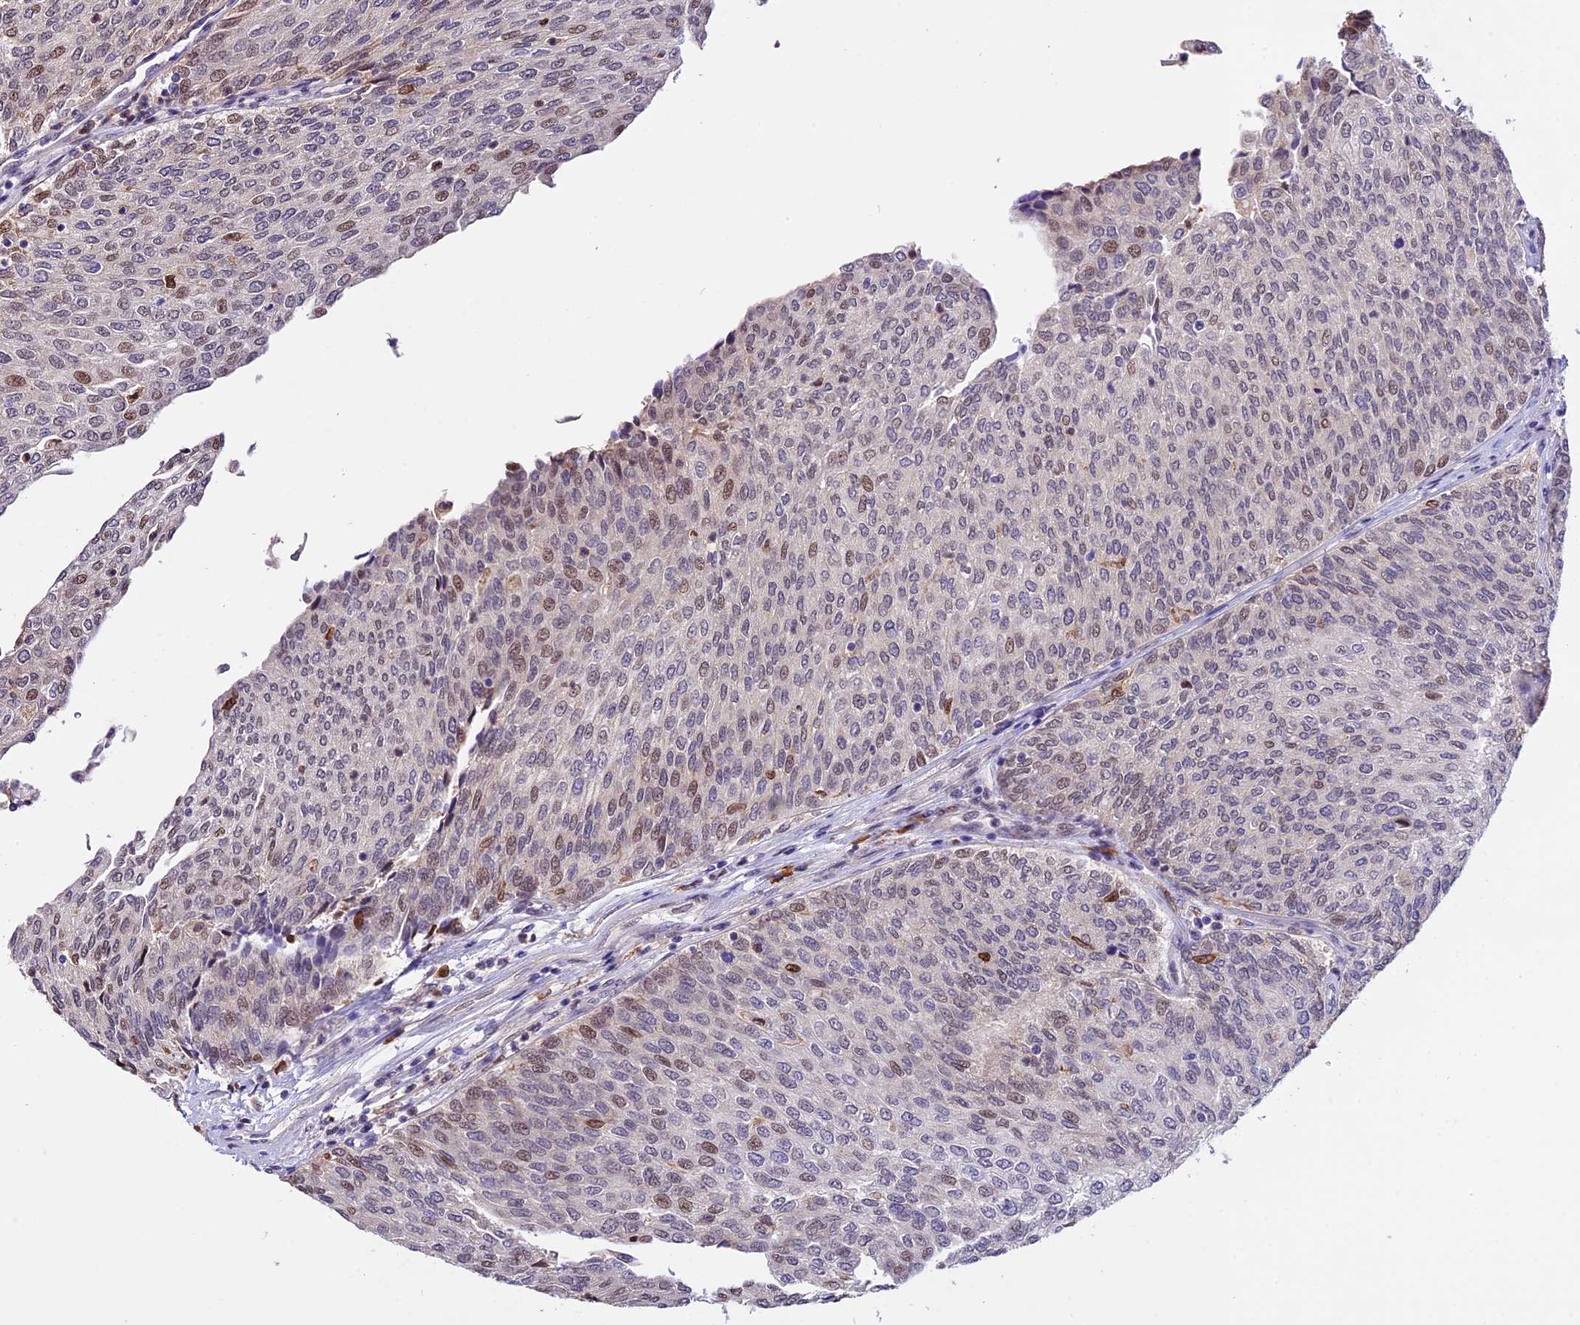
{"staining": {"intensity": "moderate", "quantity": "<25%", "location": "nuclear"}, "tissue": "urothelial cancer", "cell_type": "Tumor cells", "image_type": "cancer", "snomed": [{"axis": "morphology", "description": "Urothelial carcinoma, Low grade"}, {"axis": "topography", "description": "Urinary bladder"}], "caption": "A brown stain shows moderate nuclear staining of a protein in human low-grade urothelial carcinoma tumor cells.", "gene": "HERPUD1", "patient": {"sex": "female", "age": 79}}